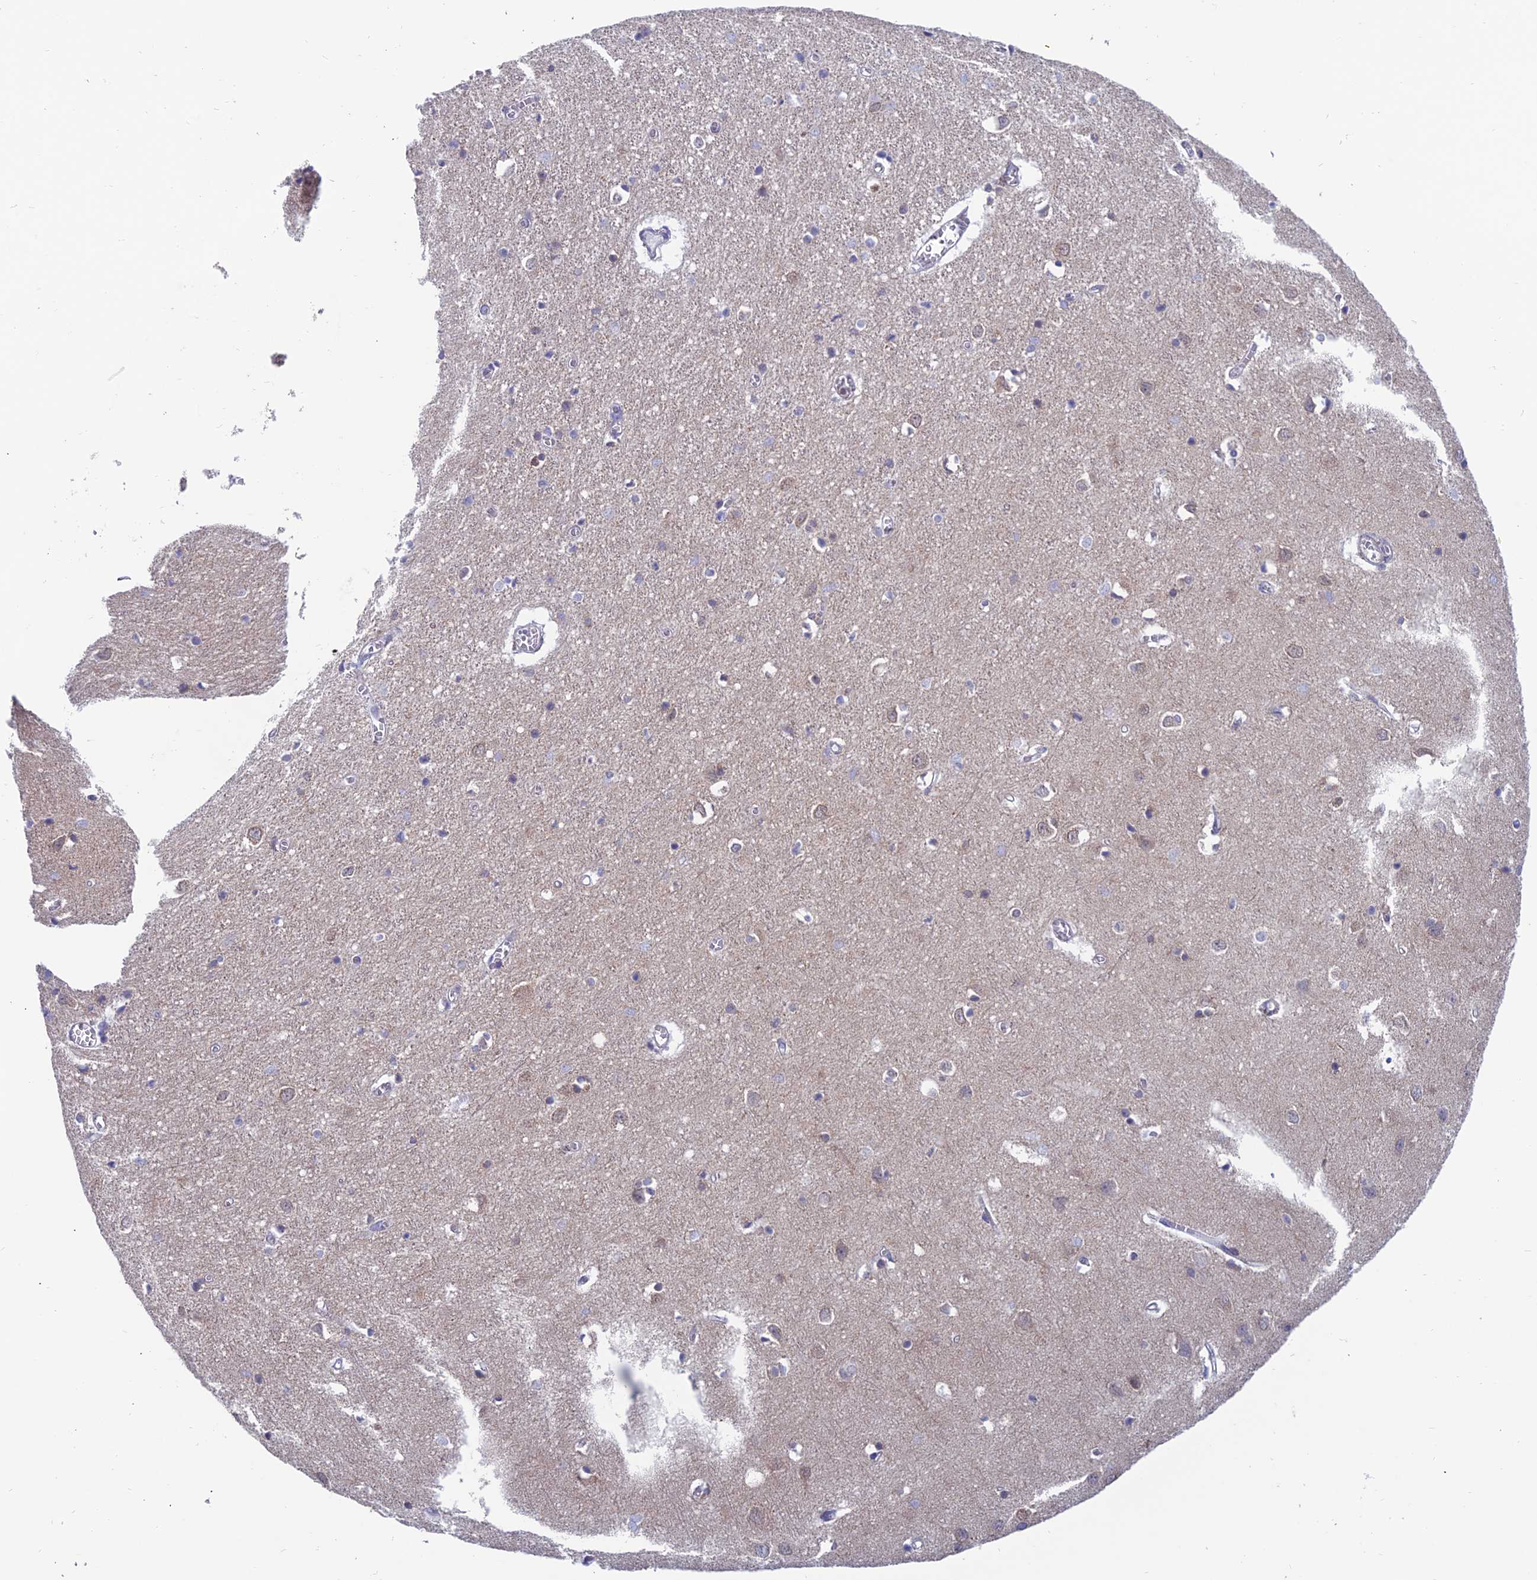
{"staining": {"intensity": "negative", "quantity": "none", "location": "none"}, "tissue": "cerebral cortex", "cell_type": "Endothelial cells", "image_type": "normal", "snomed": [{"axis": "morphology", "description": "Normal tissue, NOS"}, {"axis": "topography", "description": "Cerebral cortex"}], "caption": "Endothelial cells are negative for brown protein staining in unremarkable cerebral cortex.", "gene": "IGBP1", "patient": {"sex": "female", "age": 64}}